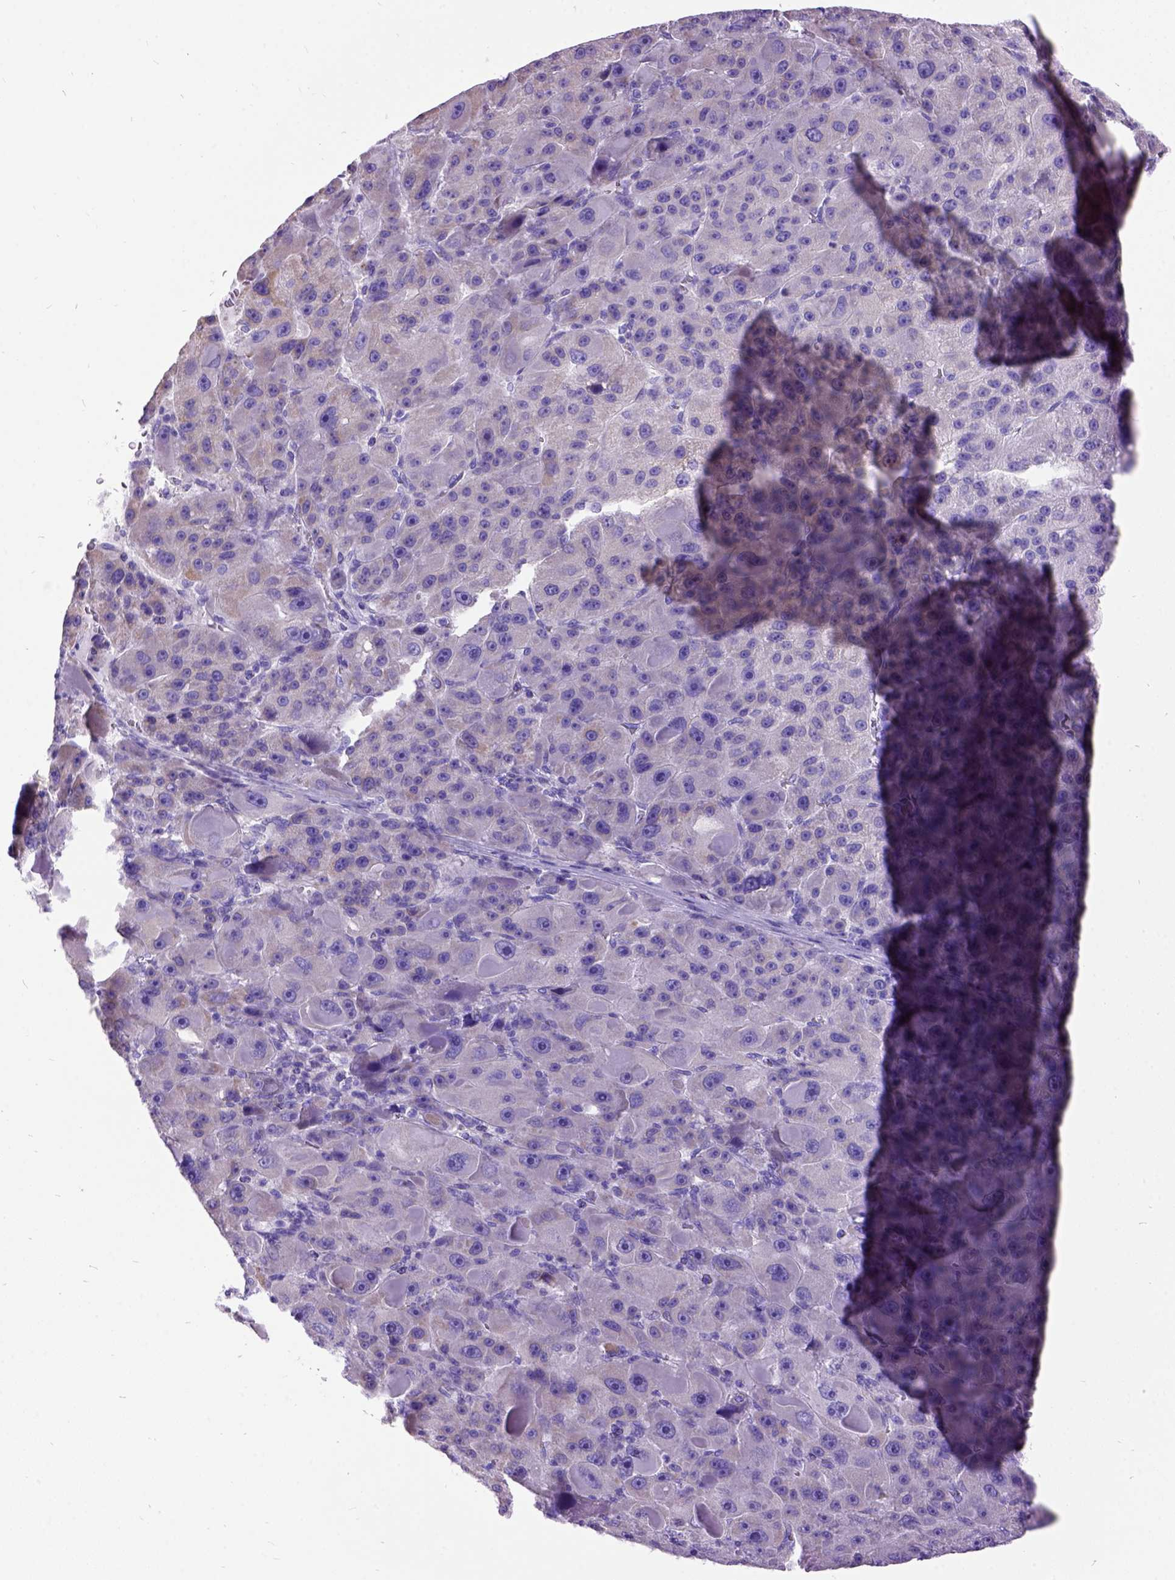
{"staining": {"intensity": "negative", "quantity": "none", "location": "none"}, "tissue": "liver cancer", "cell_type": "Tumor cells", "image_type": "cancer", "snomed": [{"axis": "morphology", "description": "Carcinoma, Hepatocellular, NOS"}, {"axis": "topography", "description": "Liver"}], "caption": "This is an immunohistochemistry (IHC) photomicrograph of human hepatocellular carcinoma (liver). There is no positivity in tumor cells.", "gene": "CFAP54", "patient": {"sex": "male", "age": 76}}